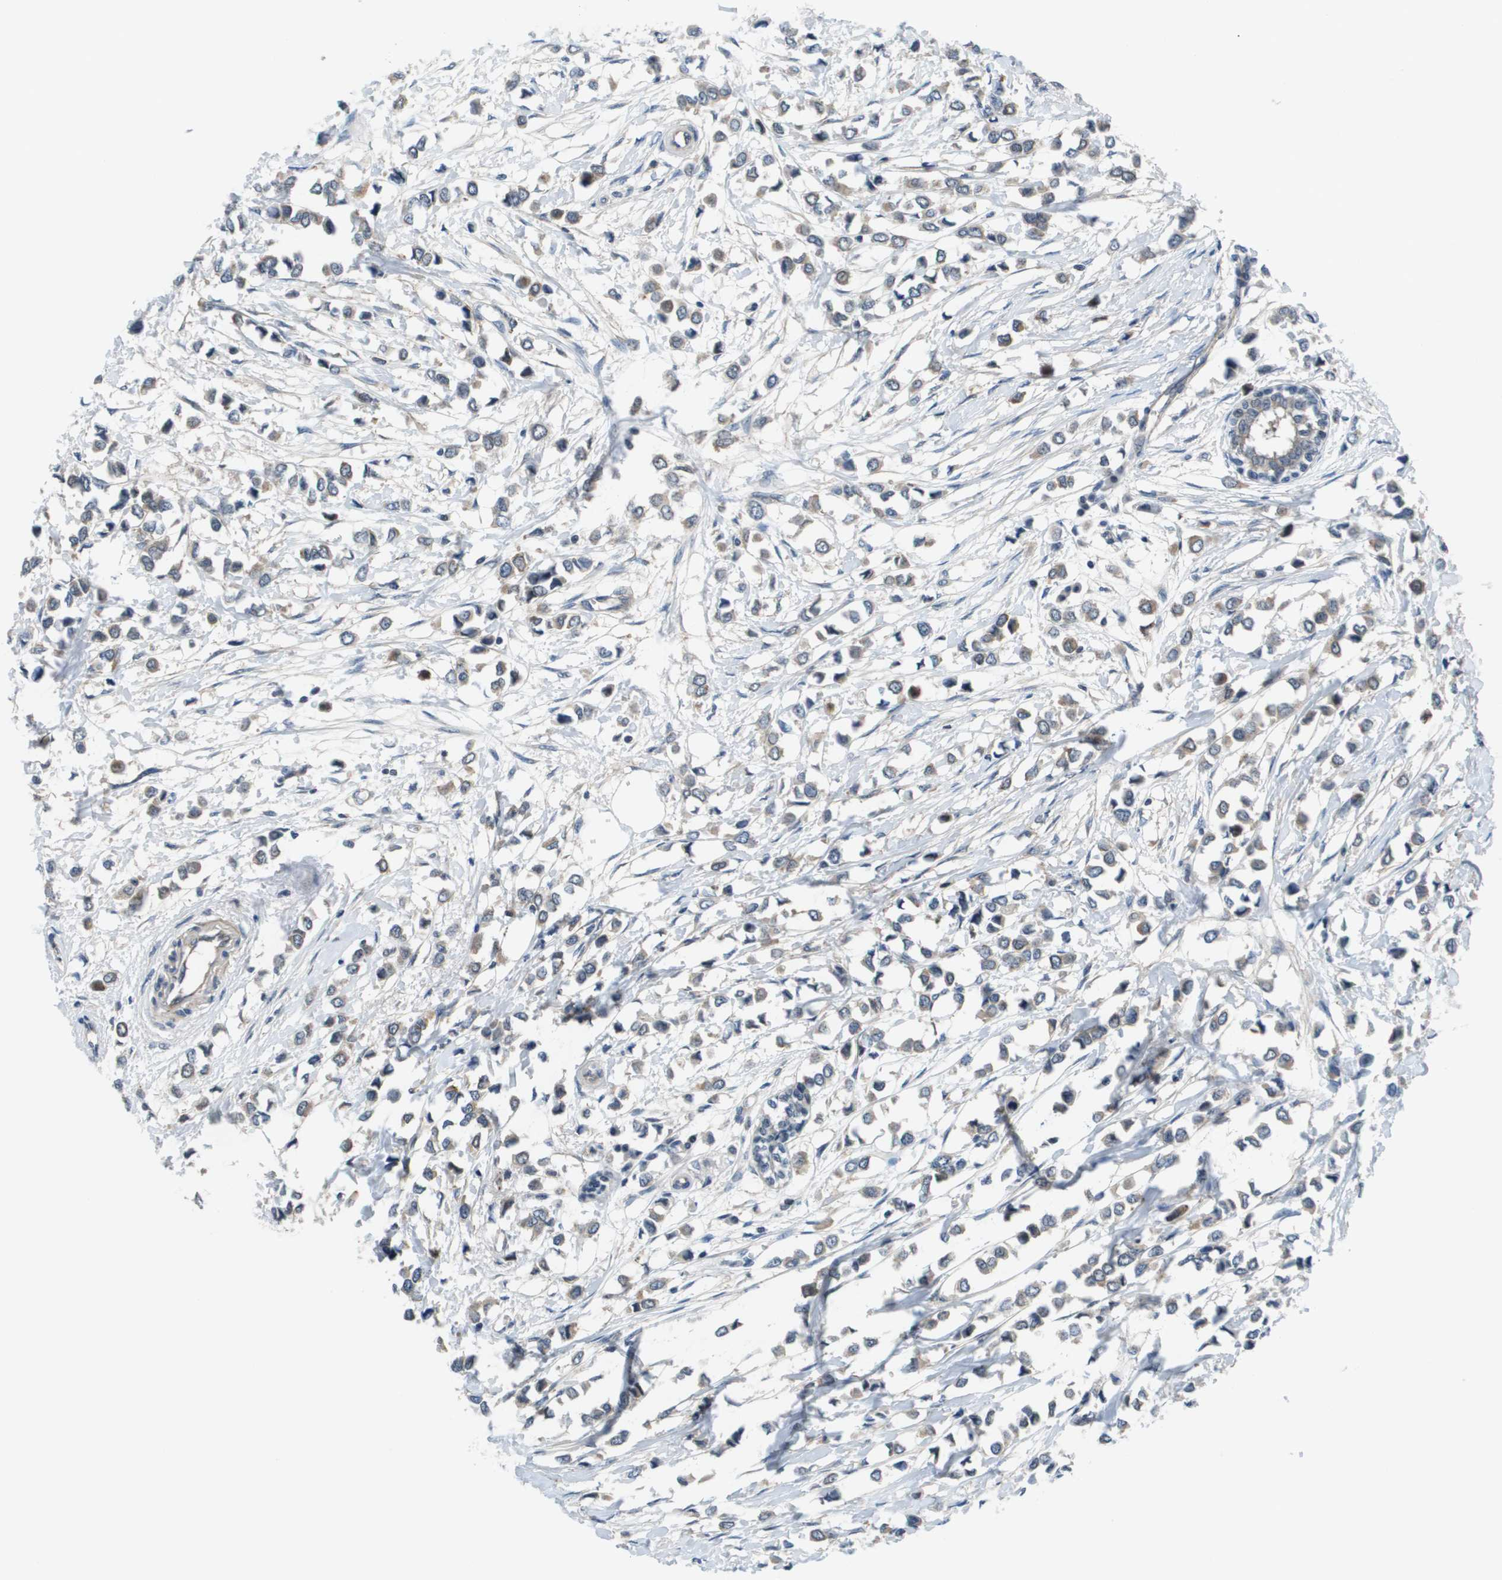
{"staining": {"intensity": "weak", "quantity": "25%-75%", "location": "cytoplasmic/membranous"}, "tissue": "breast cancer", "cell_type": "Tumor cells", "image_type": "cancer", "snomed": [{"axis": "morphology", "description": "Lobular carcinoma"}, {"axis": "topography", "description": "Breast"}], "caption": "Tumor cells show low levels of weak cytoplasmic/membranous positivity in about 25%-75% of cells in human breast cancer (lobular carcinoma).", "gene": "ENPP5", "patient": {"sex": "female", "age": 51}}